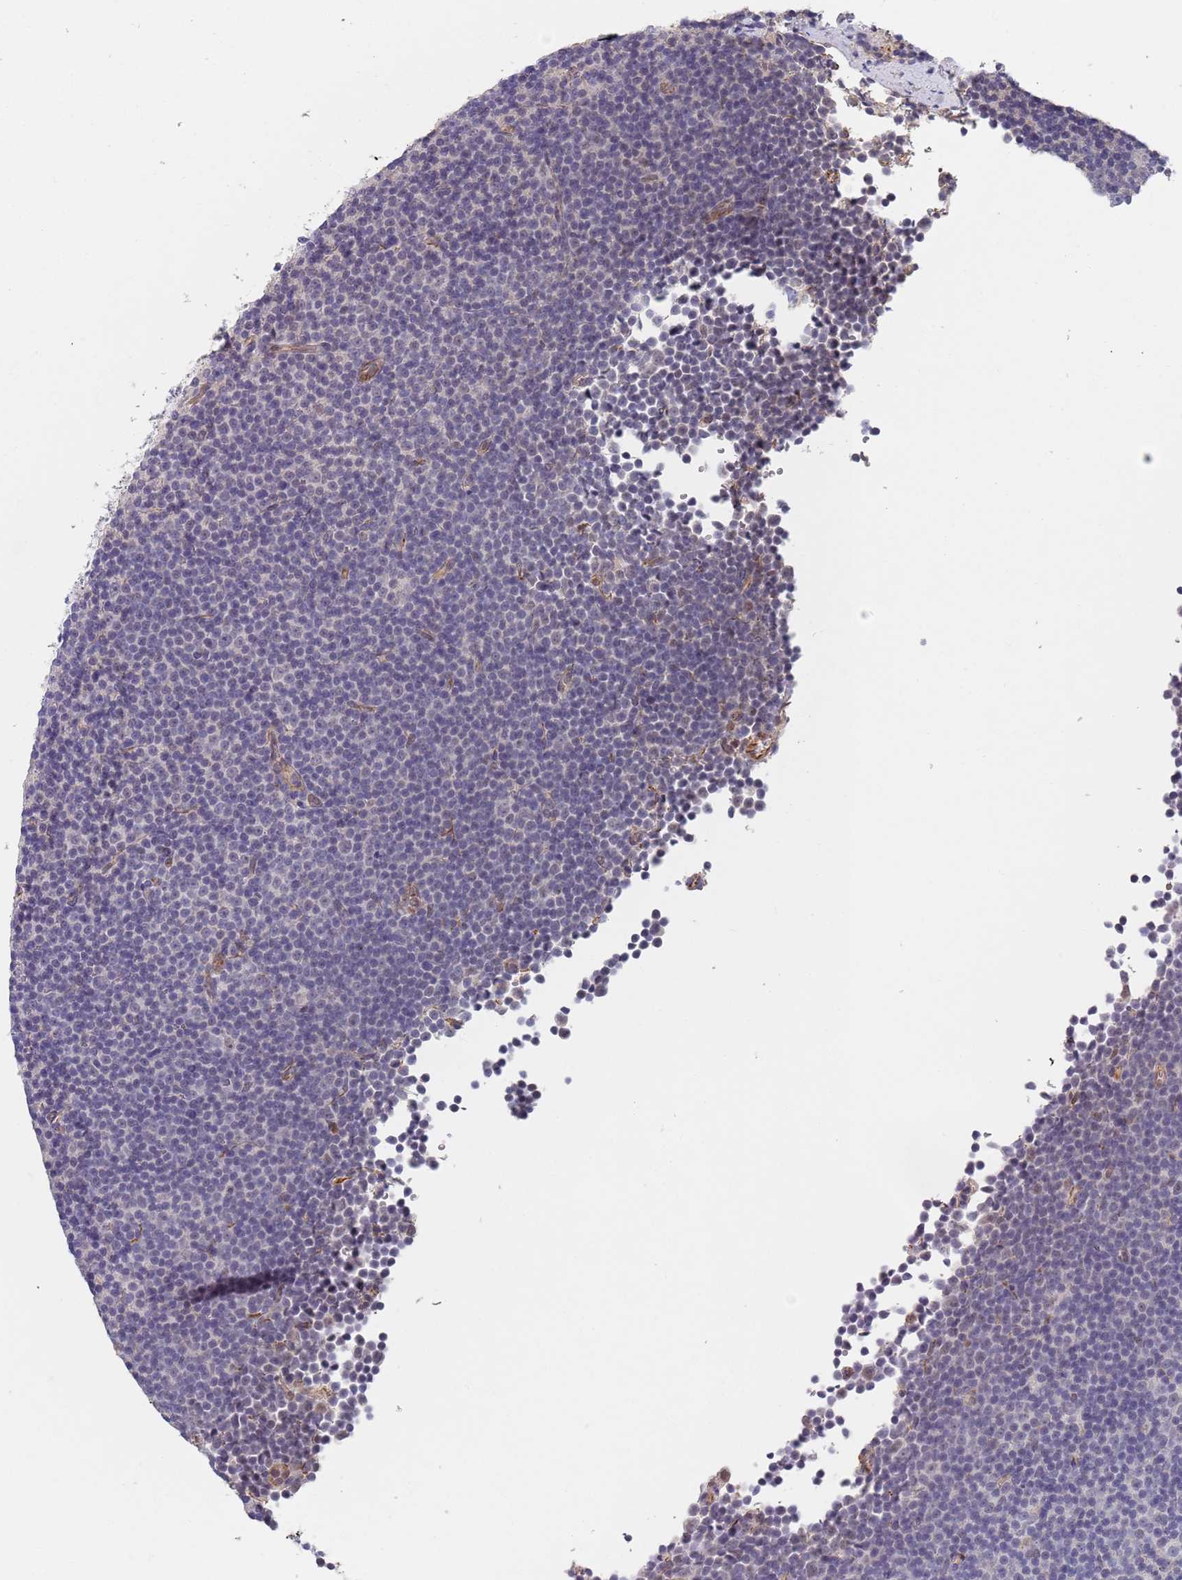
{"staining": {"intensity": "negative", "quantity": "none", "location": "none"}, "tissue": "lymphoma", "cell_type": "Tumor cells", "image_type": "cancer", "snomed": [{"axis": "morphology", "description": "Malignant lymphoma, non-Hodgkin's type, Low grade"}, {"axis": "topography", "description": "Lymph node"}], "caption": "Immunohistochemistry (IHC) of human lymphoma demonstrates no staining in tumor cells.", "gene": "B4GALT4", "patient": {"sex": "female", "age": 67}}